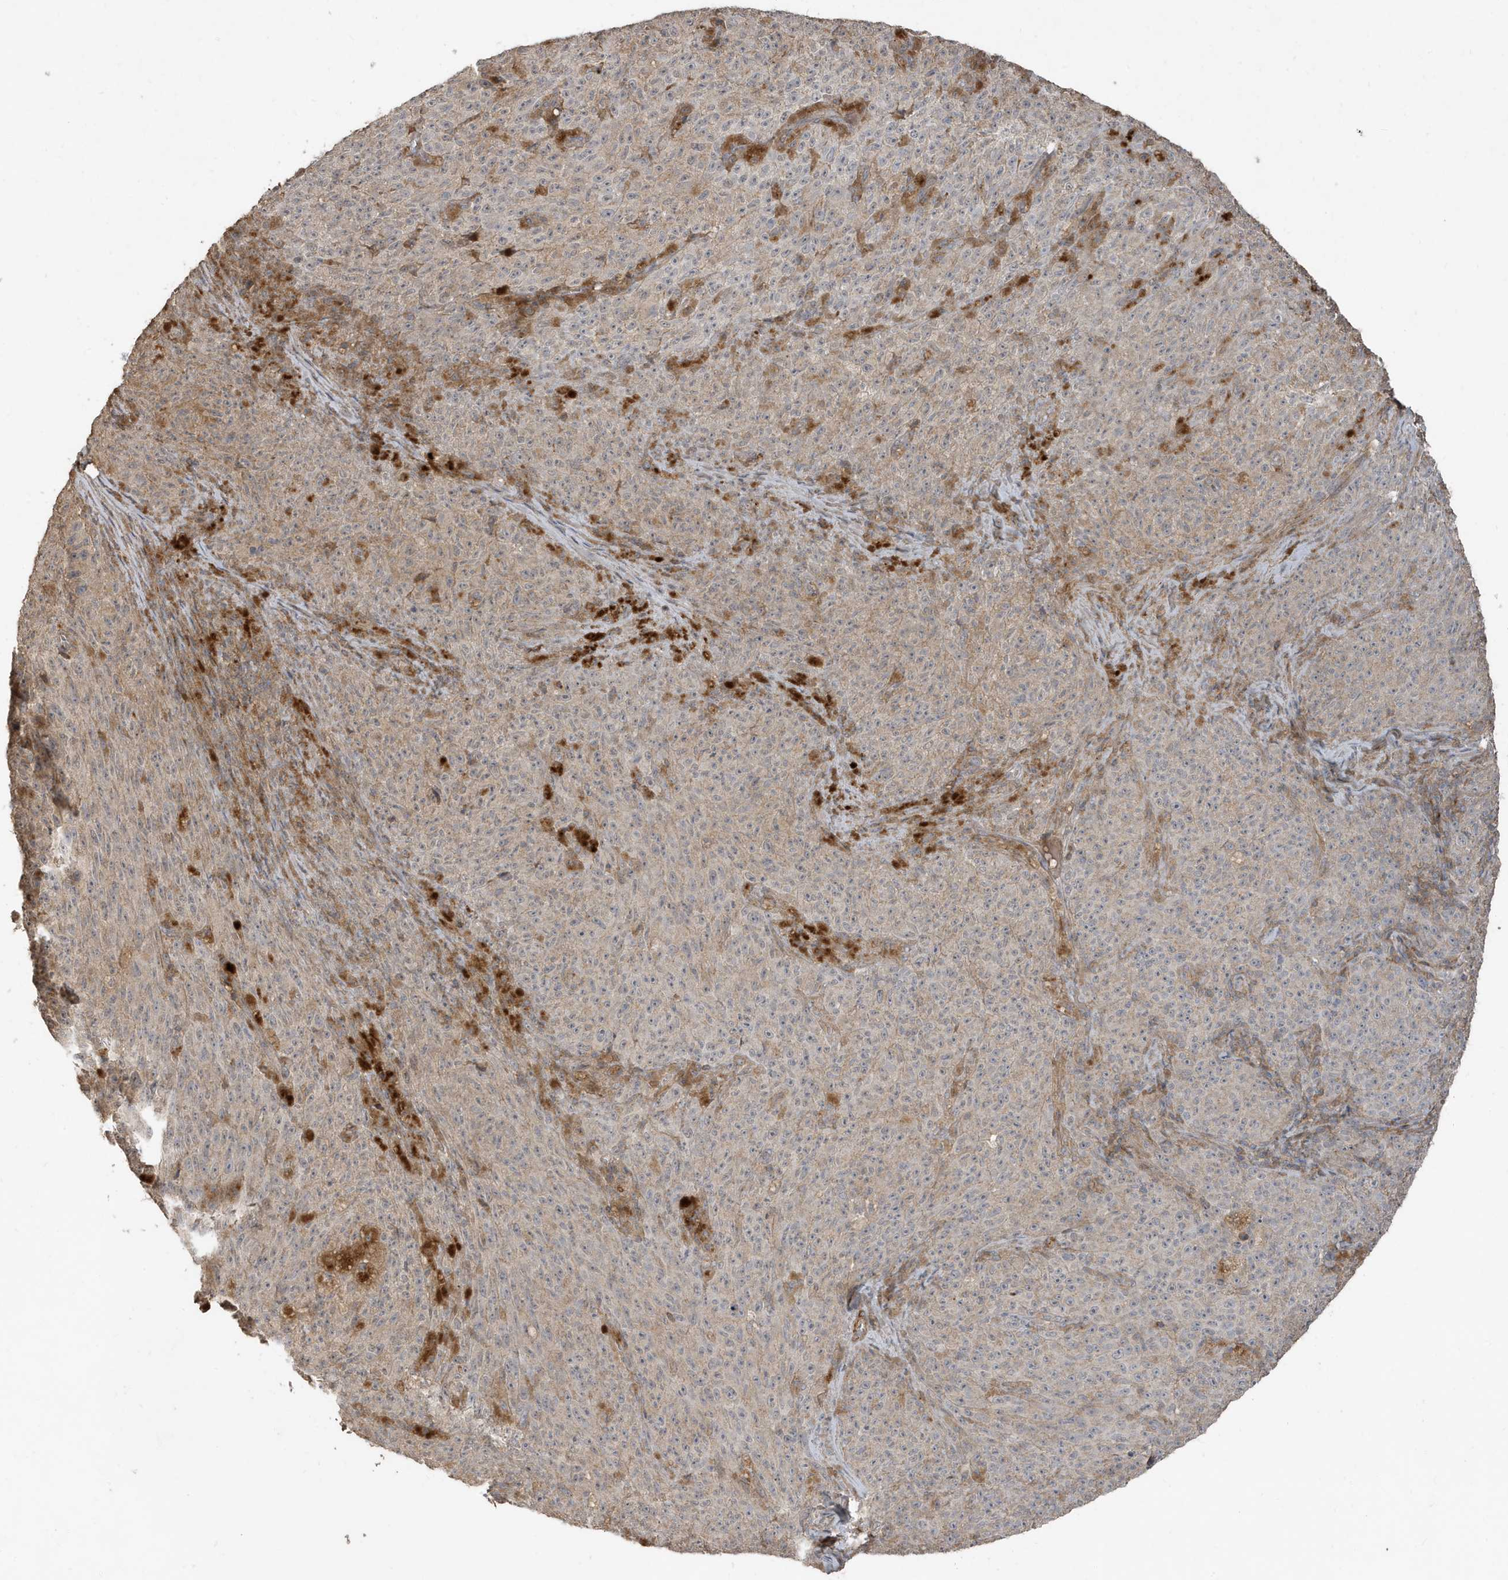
{"staining": {"intensity": "weak", "quantity": "25%-75%", "location": "cytoplasmic/membranous"}, "tissue": "melanoma", "cell_type": "Tumor cells", "image_type": "cancer", "snomed": [{"axis": "morphology", "description": "Malignant melanoma, NOS"}, {"axis": "topography", "description": "Skin"}], "caption": "The micrograph exhibits immunohistochemical staining of melanoma. There is weak cytoplasmic/membranous expression is appreciated in about 25%-75% of tumor cells.", "gene": "PRRT3", "patient": {"sex": "female", "age": 82}}